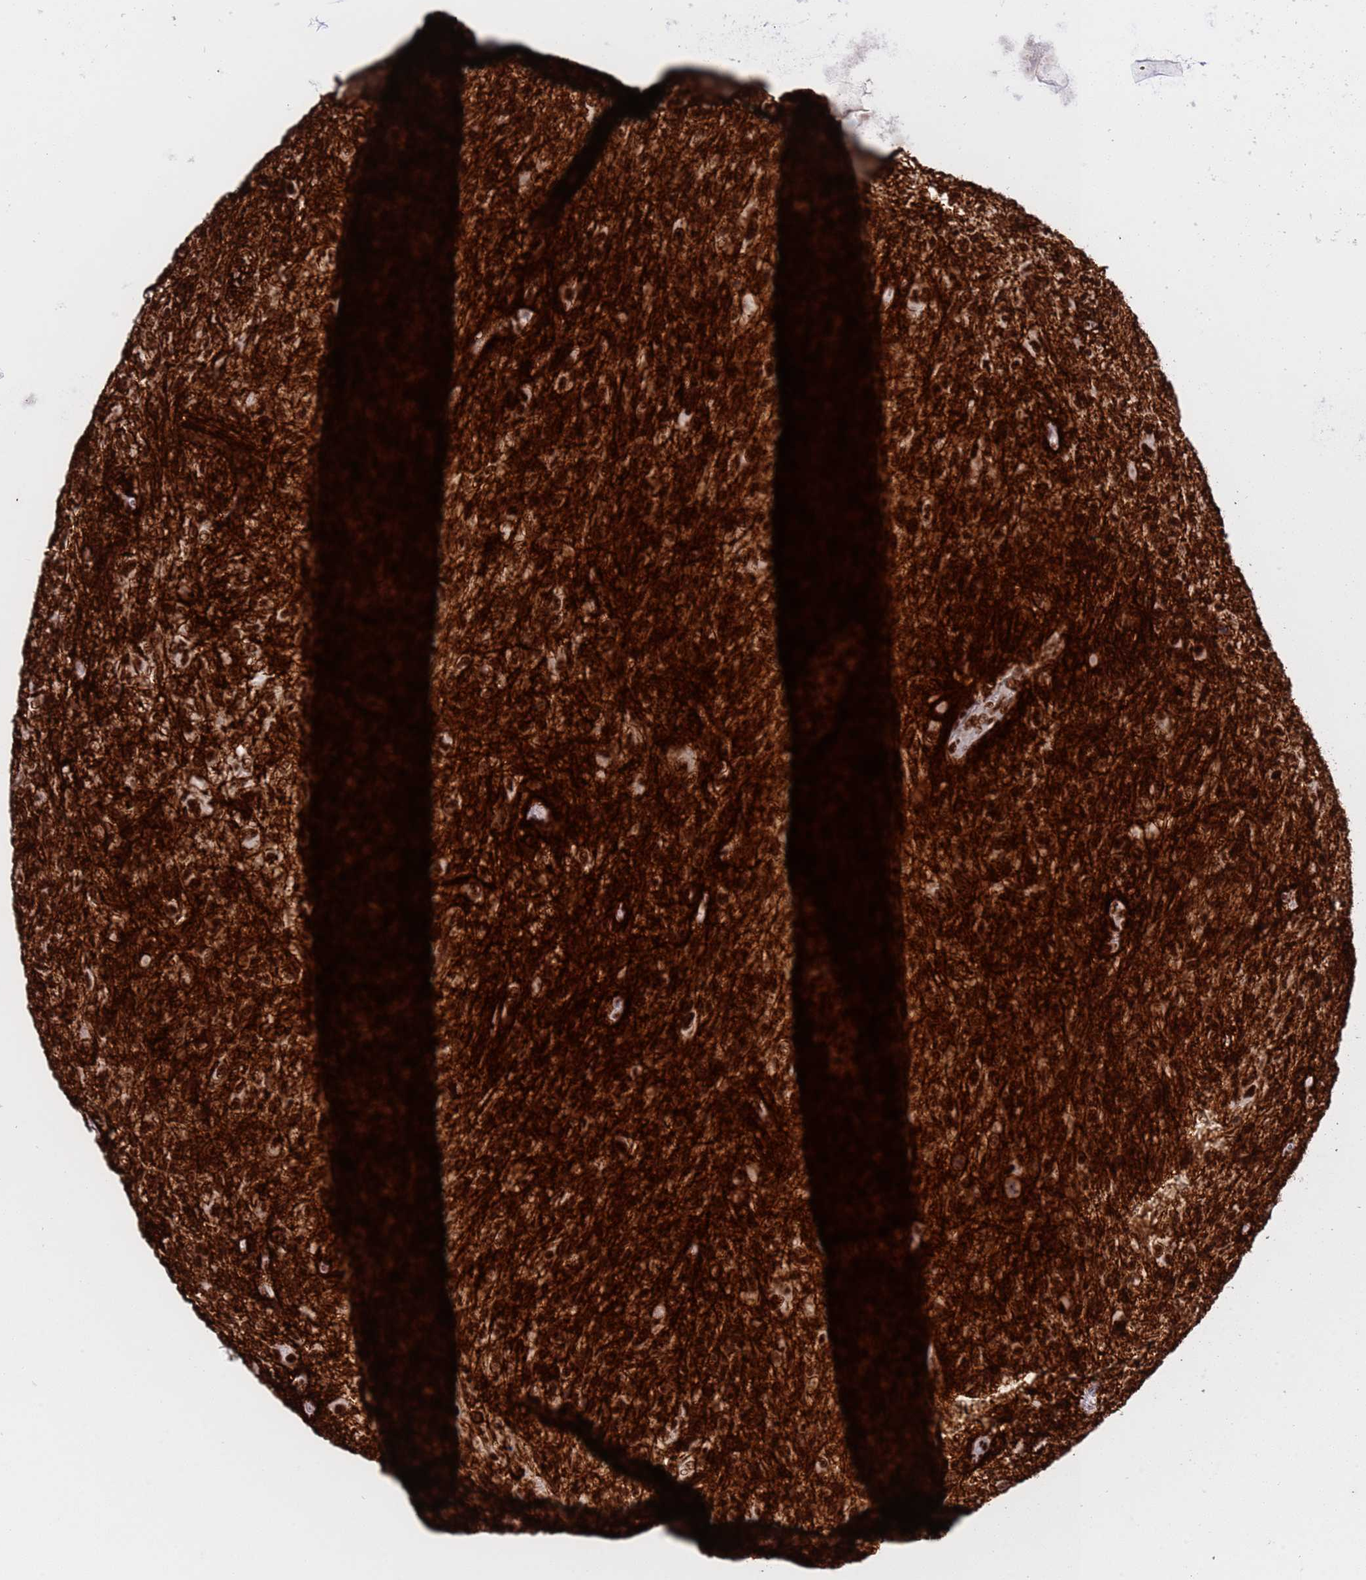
{"staining": {"intensity": "strong", "quantity": ">75%", "location": "cytoplasmic/membranous,nuclear"}, "tissue": "glioma", "cell_type": "Tumor cells", "image_type": "cancer", "snomed": [{"axis": "morphology", "description": "Glioma, malignant, High grade"}, {"axis": "topography", "description": "Brain"}], "caption": "This micrograph displays IHC staining of human glioma, with high strong cytoplasmic/membranous and nuclear positivity in about >75% of tumor cells.", "gene": "THOC2", "patient": {"sex": "male", "age": 47}}